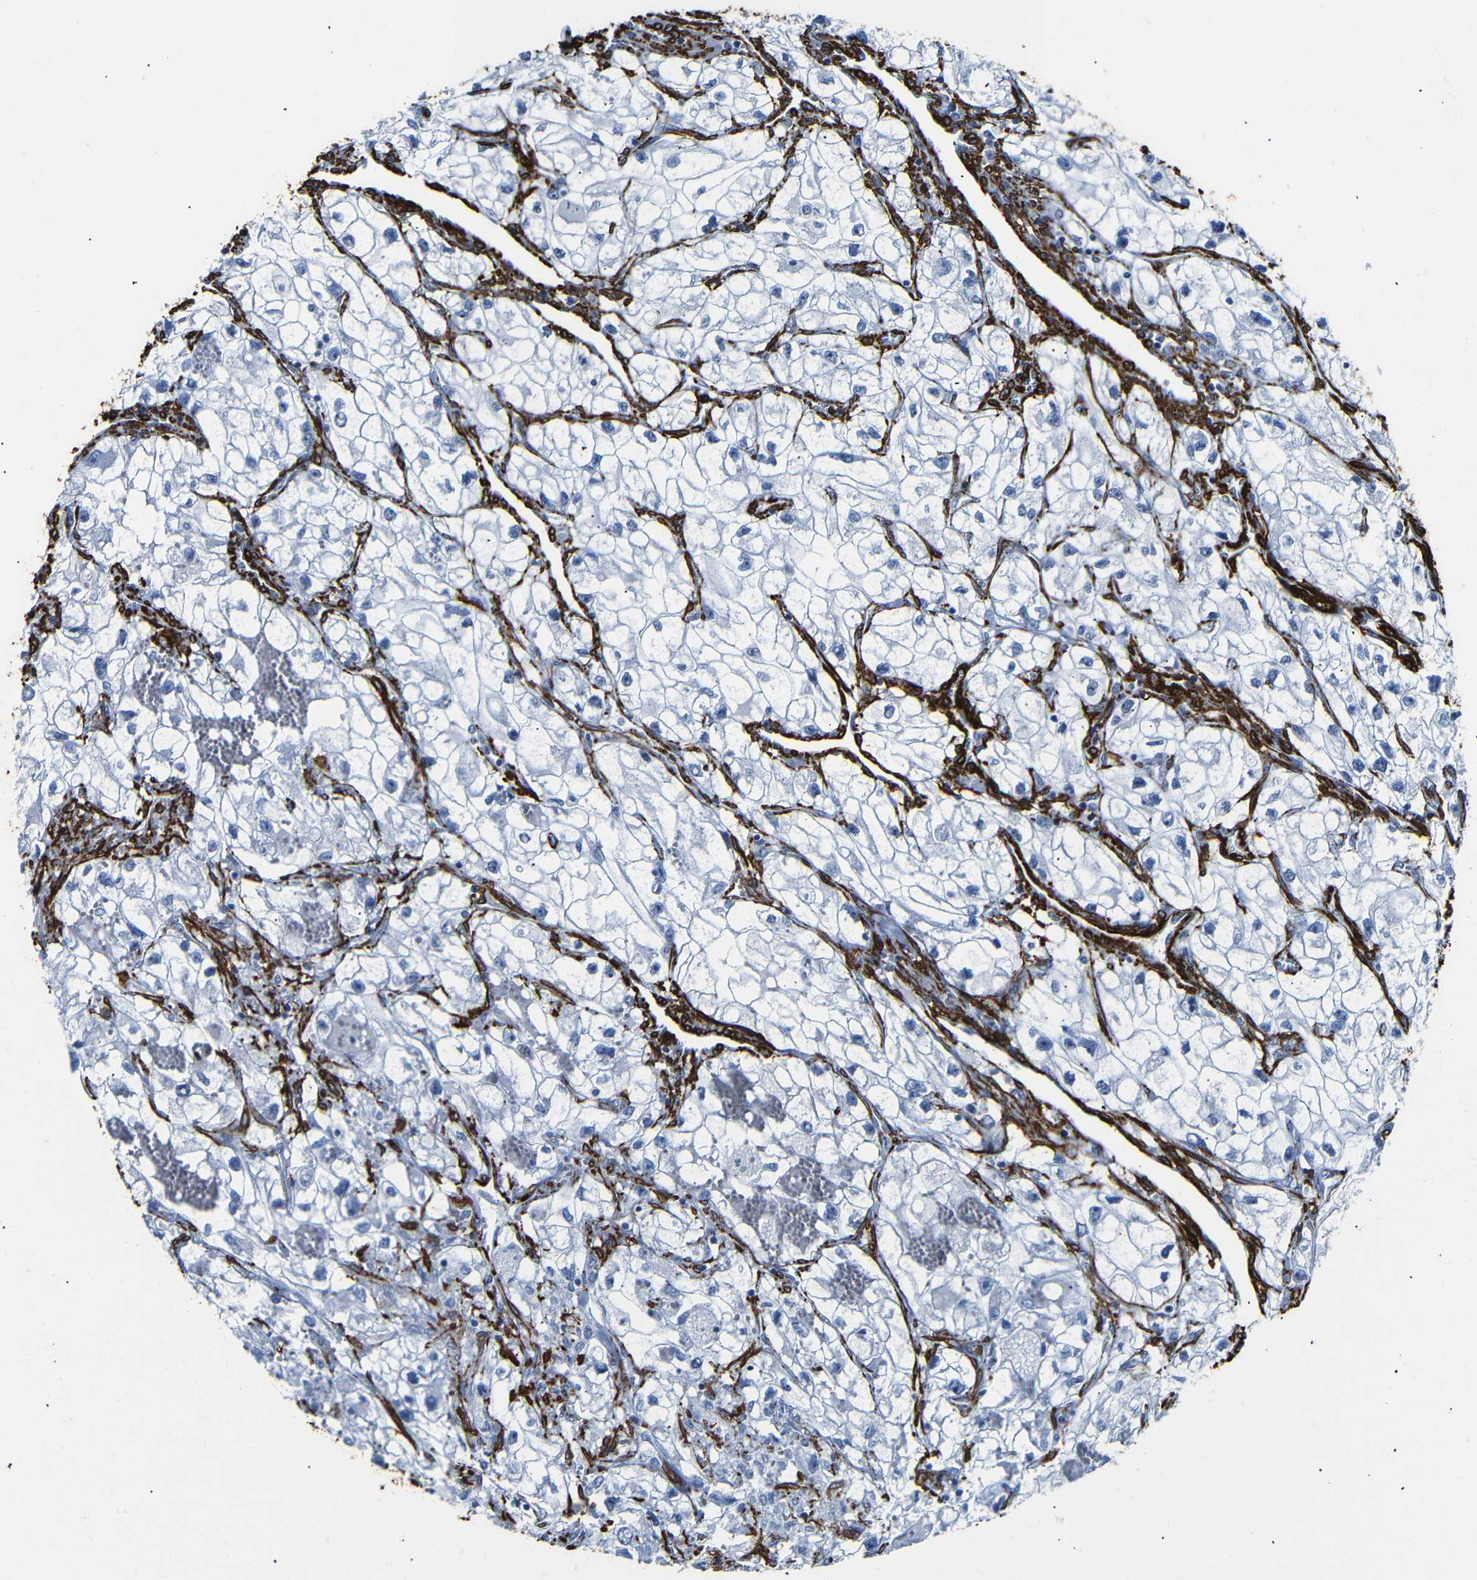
{"staining": {"intensity": "negative", "quantity": "none", "location": "none"}, "tissue": "renal cancer", "cell_type": "Tumor cells", "image_type": "cancer", "snomed": [{"axis": "morphology", "description": "Adenocarcinoma, NOS"}, {"axis": "topography", "description": "Kidney"}], "caption": "This is a micrograph of immunohistochemistry staining of renal cancer (adenocarcinoma), which shows no expression in tumor cells.", "gene": "ACTA2", "patient": {"sex": "female", "age": 70}}